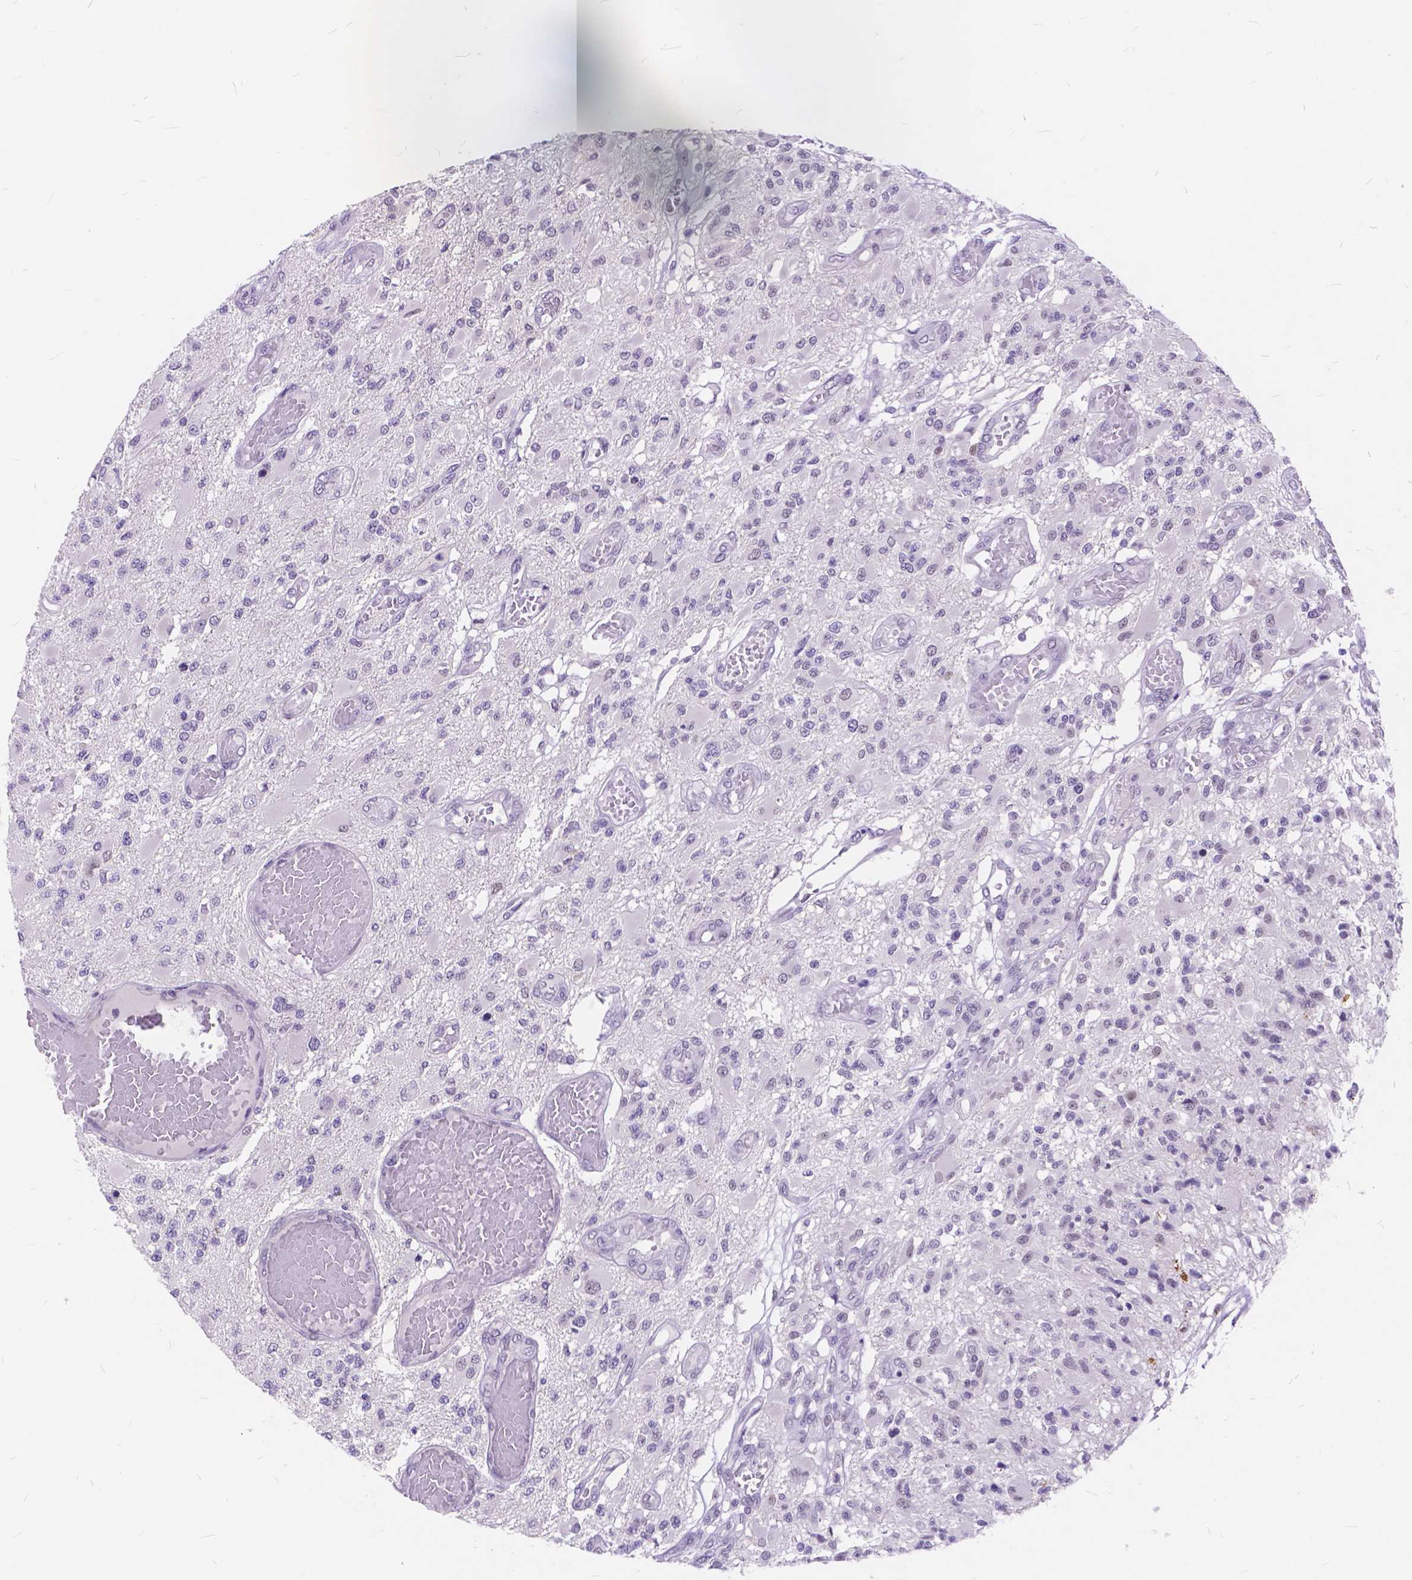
{"staining": {"intensity": "negative", "quantity": "none", "location": "none"}, "tissue": "glioma", "cell_type": "Tumor cells", "image_type": "cancer", "snomed": [{"axis": "morphology", "description": "Glioma, malignant, High grade"}, {"axis": "topography", "description": "Brain"}], "caption": "Protein analysis of glioma demonstrates no significant positivity in tumor cells. Nuclei are stained in blue.", "gene": "MAN2C1", "patient": {"sex": "female", "age": 63}}